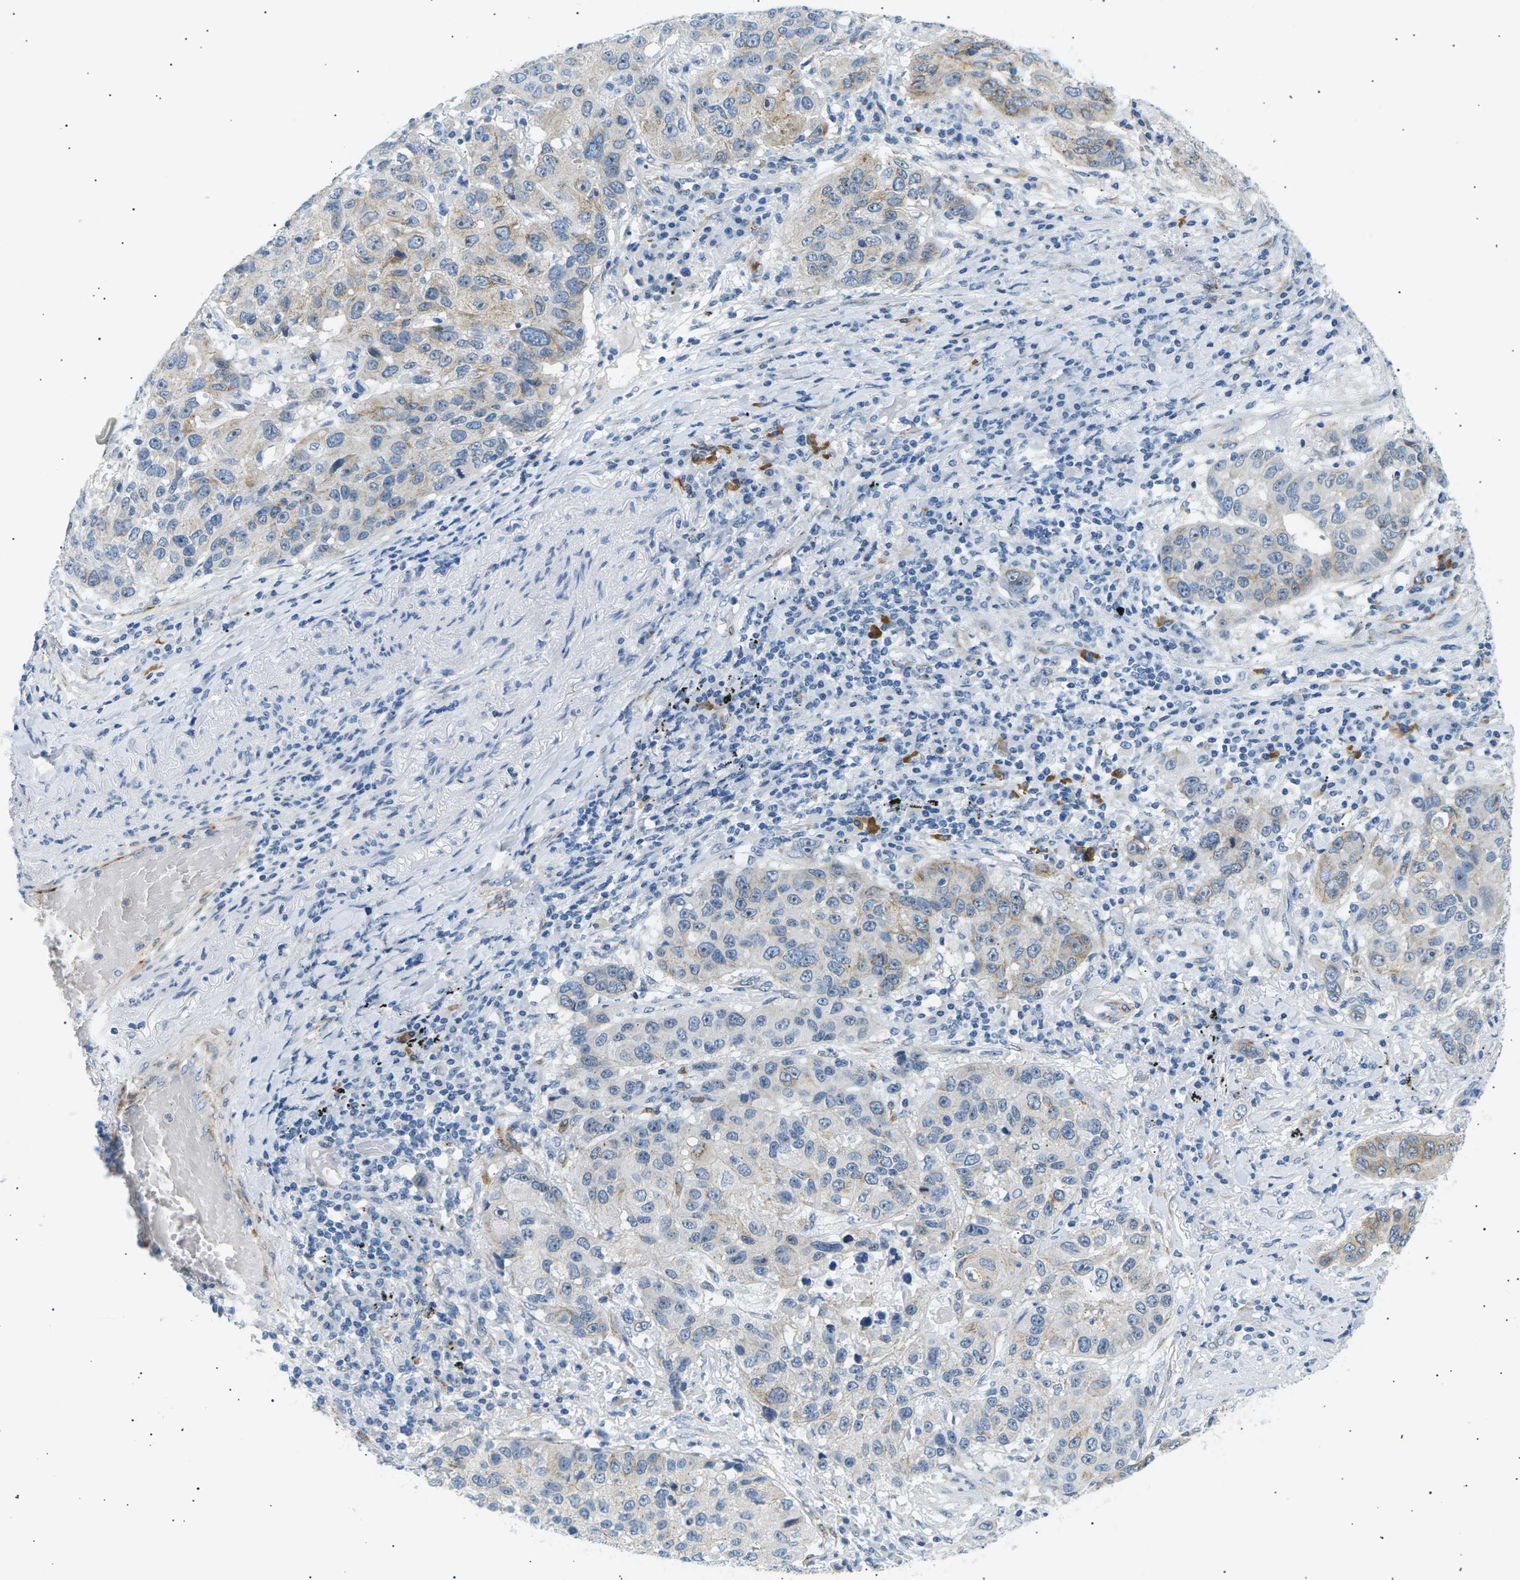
{"staining": {"intensity": "weak", "quantity": "25%-75%", "location": "cytoplasmic/membranous"}, "tissue": "lung cancer", "cell_type": "Tumor cells", "image_type": "cancer", "snomed": [{"axis": "morphology", "description": "Squamous cell carcinoma, NOS"}, {"axis": "topography", "description": "Lung"}], "caption": "The image displays staining of lung cancer, revealing weak cytoplasmic/membranous protein staining (brown color) within tumor cells.", "gene": "SEPTIN5", "patient": {"sex": "male", "age": 57}}